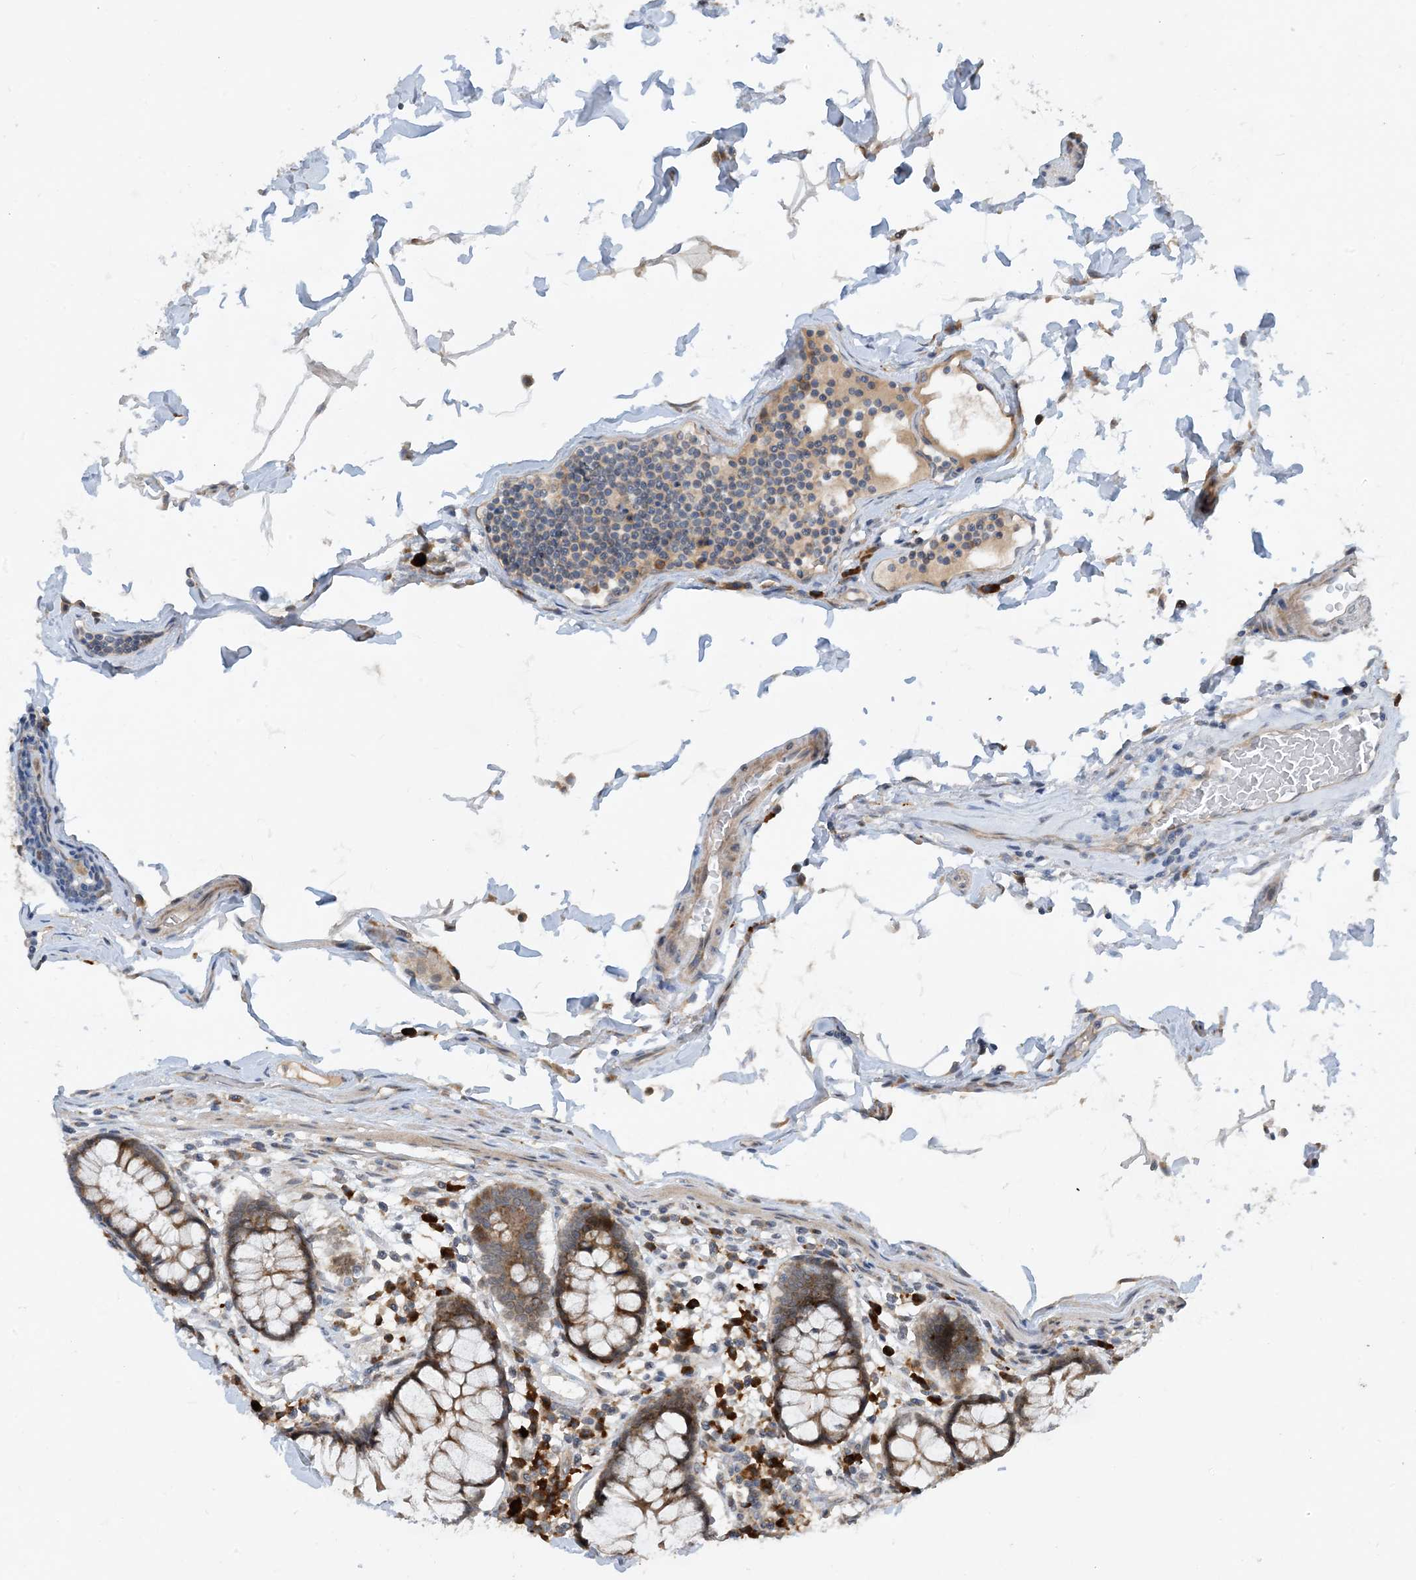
{"staining": {"intensity": "weak", "quantity": ">75%", "location": "cytoplasmic/membranous"}, "tissue": "colon", "cell_type": "Endothelial cells", "image_type": "normal", "snomed": [{"axis": "morphology", "description": "Normal tissue, NOS"}, {"axis": "topography", "description": "Colon"}], "caption": "A photomicrograph of human colon stained for a protein displays weak cytoplasmic/membranous brown staining in endothelial cells. The protein is stained brown, and the nuclei are stained in blue (DAB (3,3'-diaminobenzidine) IHC with brightfield microscopy, high magnification).", "gene": "PHOSPHO2", "patient": {"sex": "female", "age": 79}}